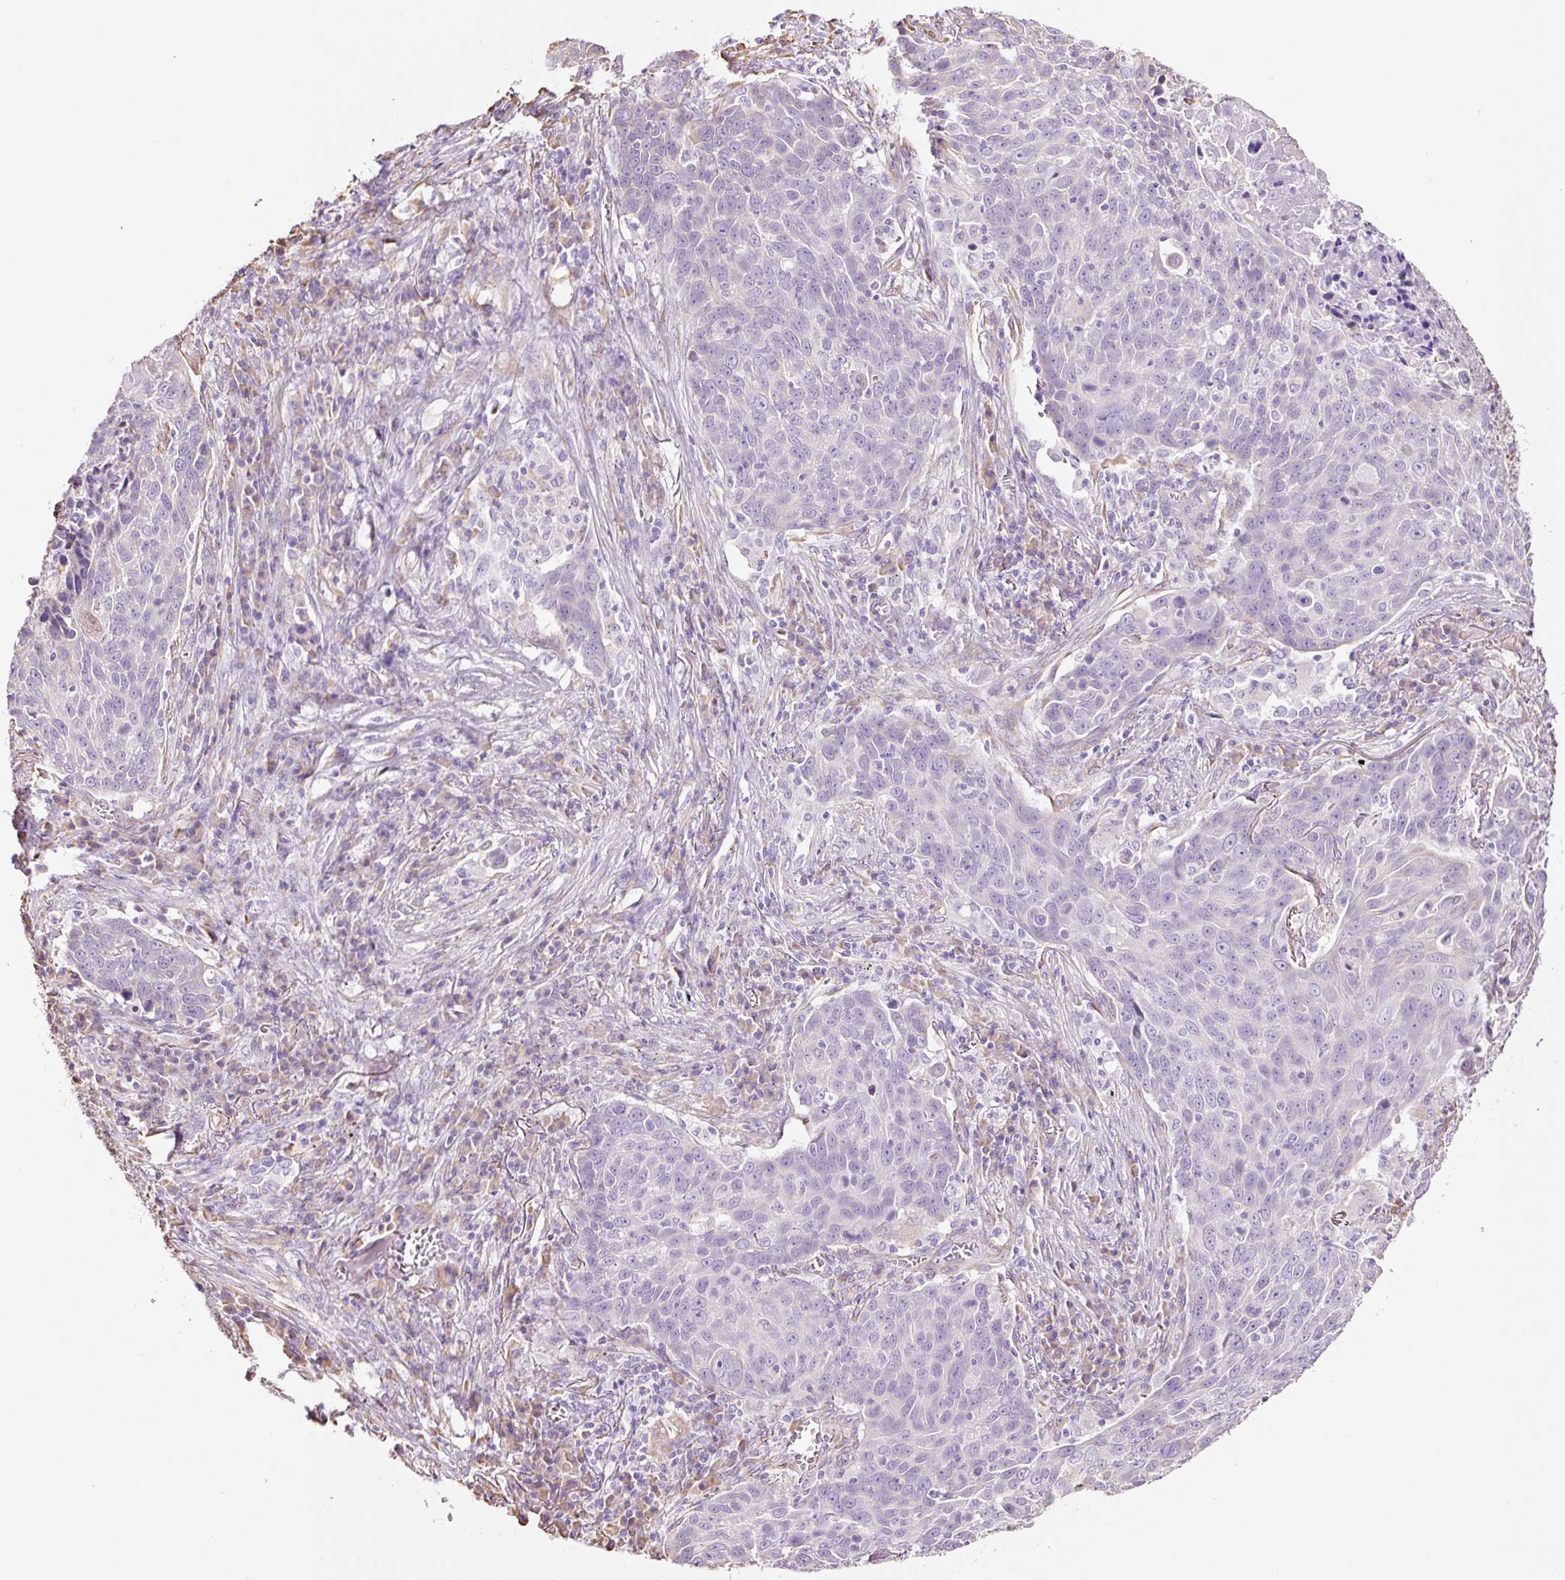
{"staining": {"intensity": "negative", "quantity": "none", "location": "none"}, "tissue": "lung cancer", "cell_type": "Tumor cells", "image_type": "cancer", "snomed": [{"axis": "morphology", "description": "Squamous cell carcinoma, NOS"}, {"axis": "topography", "description": "Lung"}], "caption": "The micrograph displays no staining of tumor cells in lung cancer.", "gene": "GCG", "patient": {"sex": "male", "age": 78}}